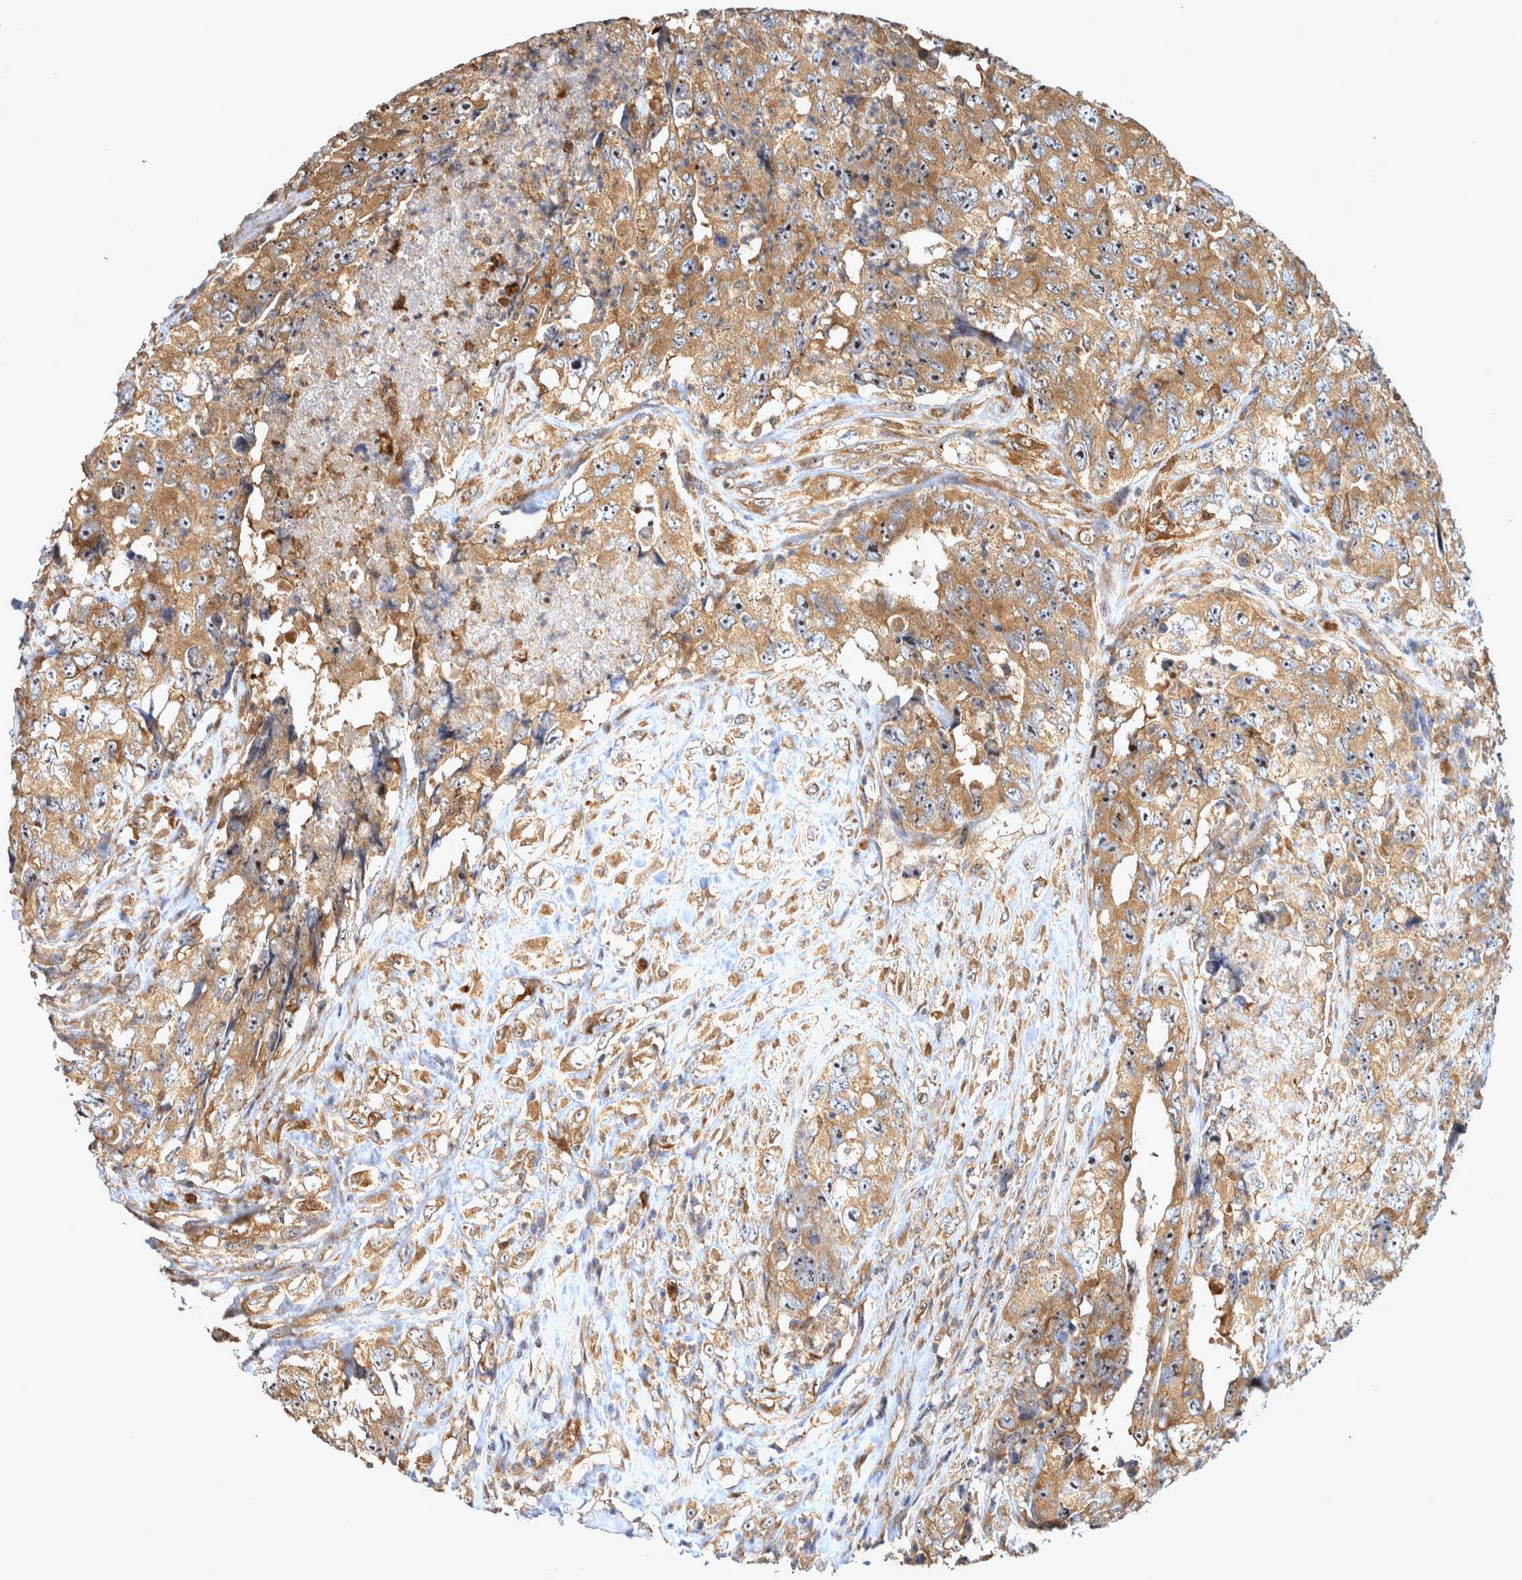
{"staining": {"intensity": "moderate", "quantity": ">75%", "location": "cytoplasmic/membranous,nuclear"}, "tissue": "testis cancer", "cell_type": "Tumor cells", "image_type": "cancer", "snomed": [{"axis": "morphology", "description": "Carcinoma, Embryonal, NOS"}, {"axis": "topography", "description": "Testis"}], "caption": "Immunohistochemical staining of human testis cancer exhibits moderate cytoplasmic/membranous and nuclear protein positivity in about >75% of tumor cells.", "gene": "ATXN2", "patient": {"sex": "male", "age": 32}}